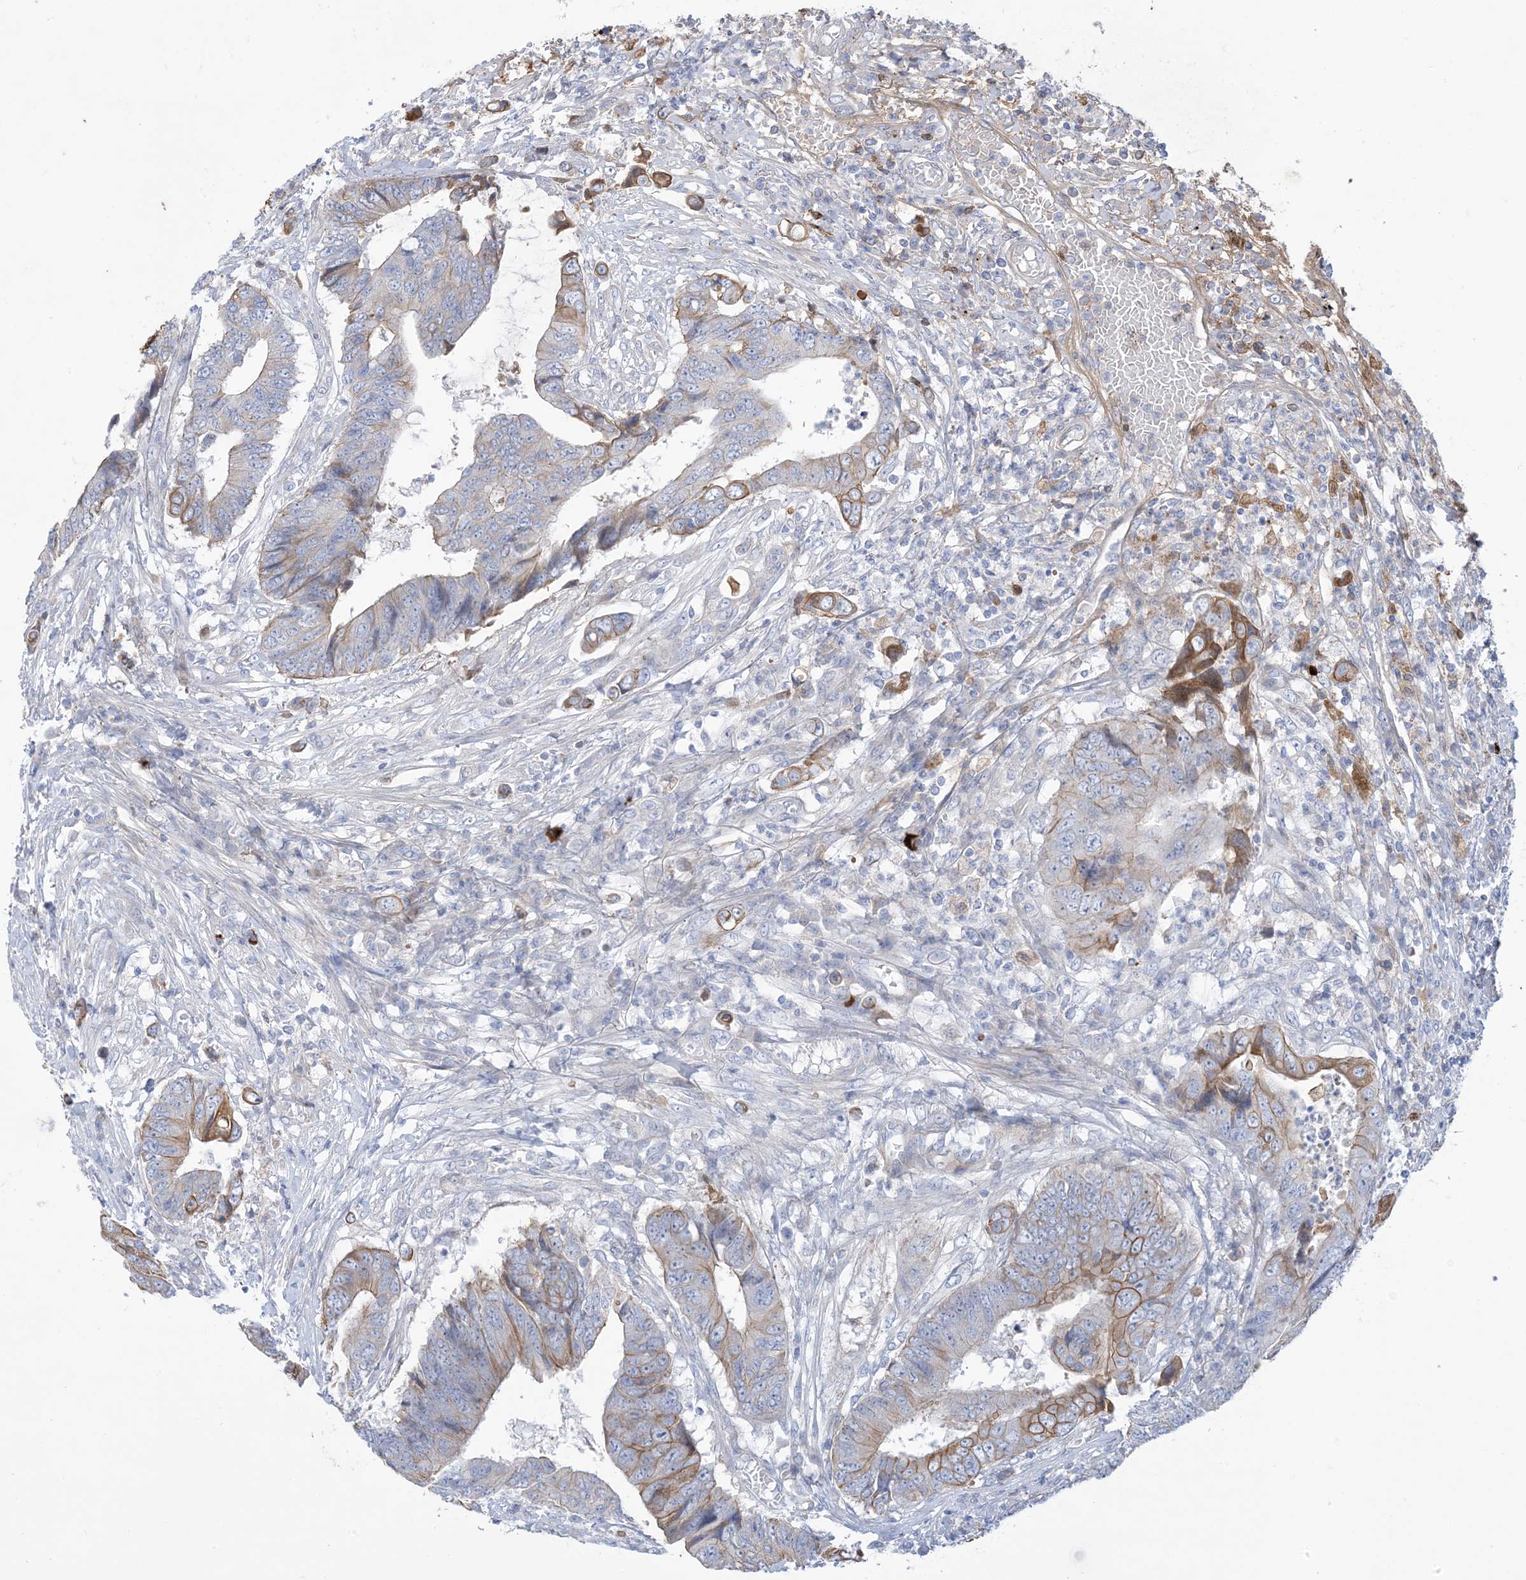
{"staining": {"intensity": "moderate", "quantity": "25%-75%", "location": "cytoplasmic/membranous"}, "tissue": "colorectal cancer", "cell_type": "Tumor cells", "image_type": "cancer", "snomed": [{"axis": "morphology", "description": "Adenocarcinoma, NOS"}, {"axis": "topography", "description": "Rectum"}], "caption": "Protein analysis of colorectal adenocarcinoma tissue exhibits moderate cytoplasmic/membranous positivity in approximately 25%-75% of tumor cells.", "gene": "ATP11C", "patient": {"sex": "male", "age": 84}}